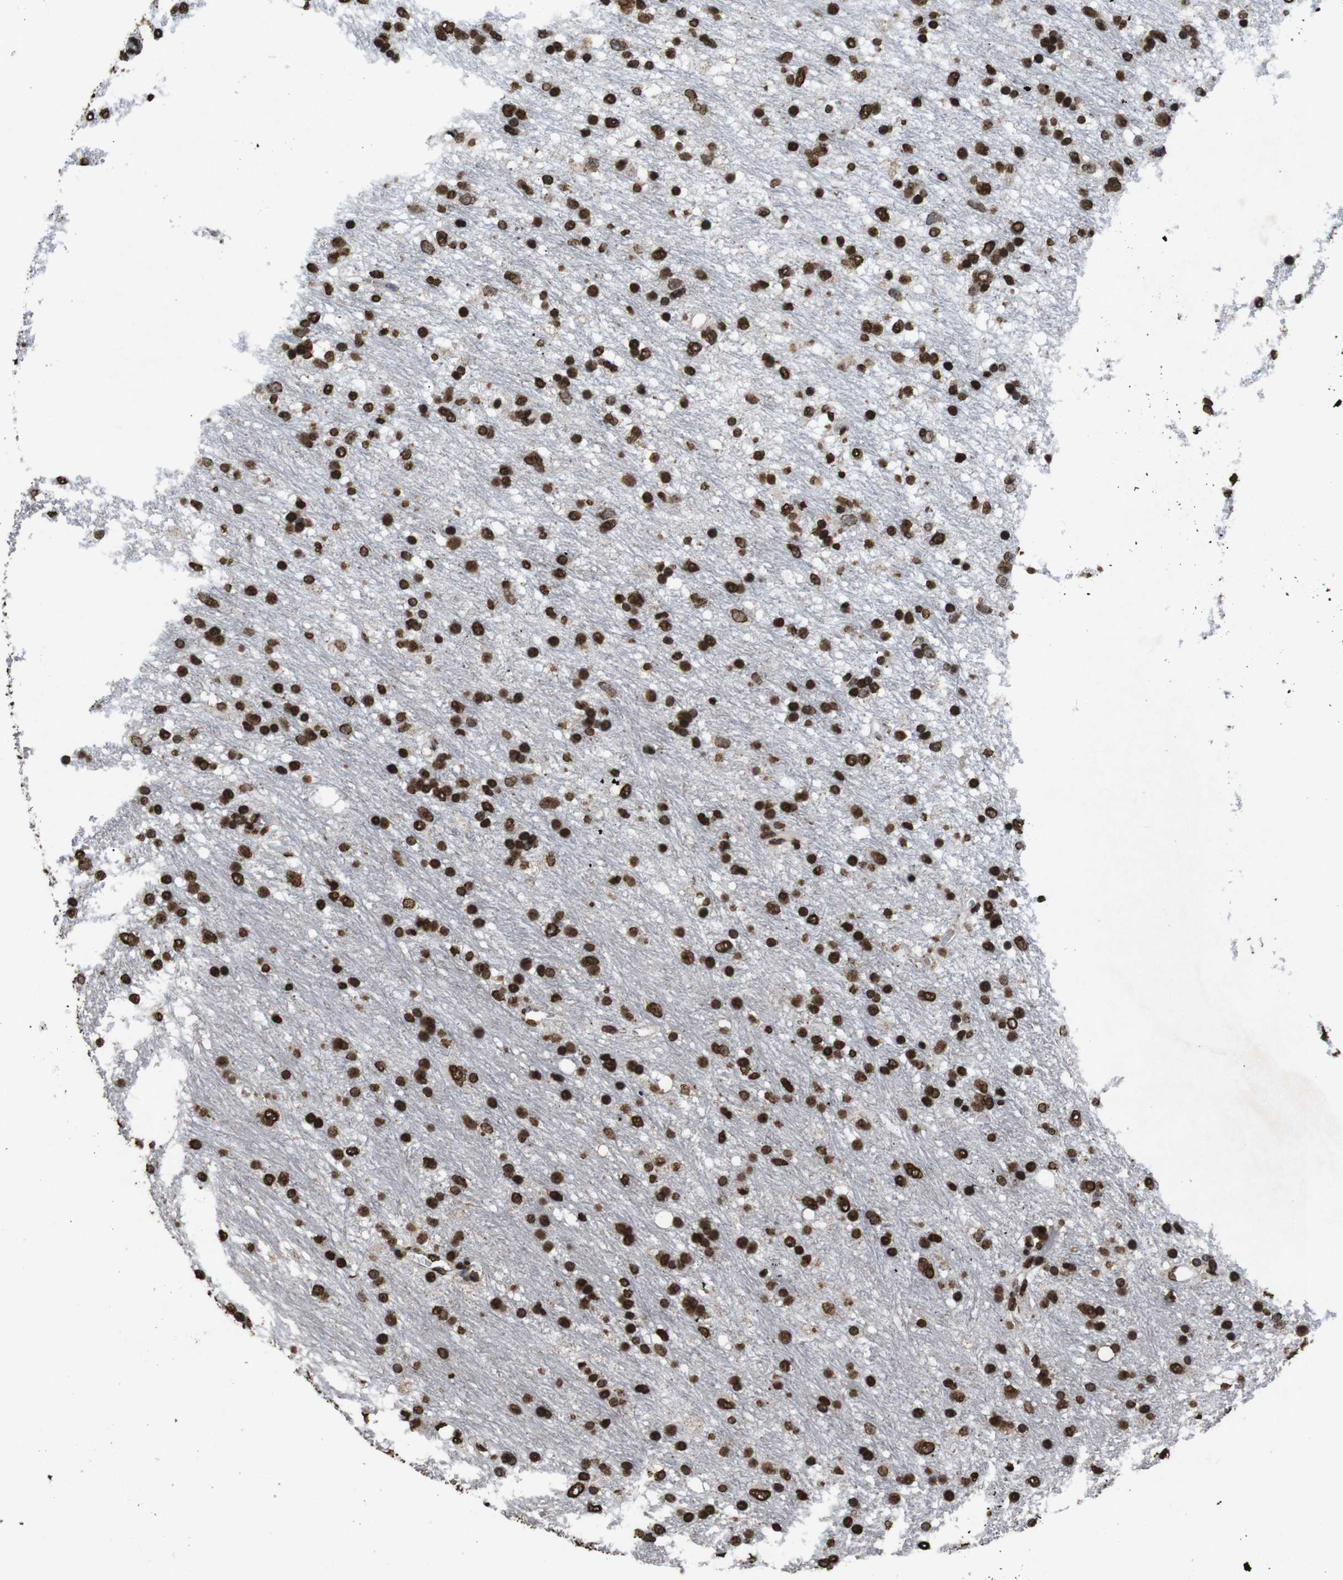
{"staining": {"intensity": "strong", "quantity": ">75%", "location": "nuclear"}, "tissue": "glioma", "cell_type": "Tumor cells", "image_type": "cancer", "snomed": [{"axis": "morphology", "description": "Glioma, malignant, Low grade"}, {"axis": "topography", "description": "Brain"}], "caption": "Strong nuclear positivity is present in about >75% of tumor cells in glioma.", "gene": "MDM2", "patient": {"sex": "male", "age": 77}}